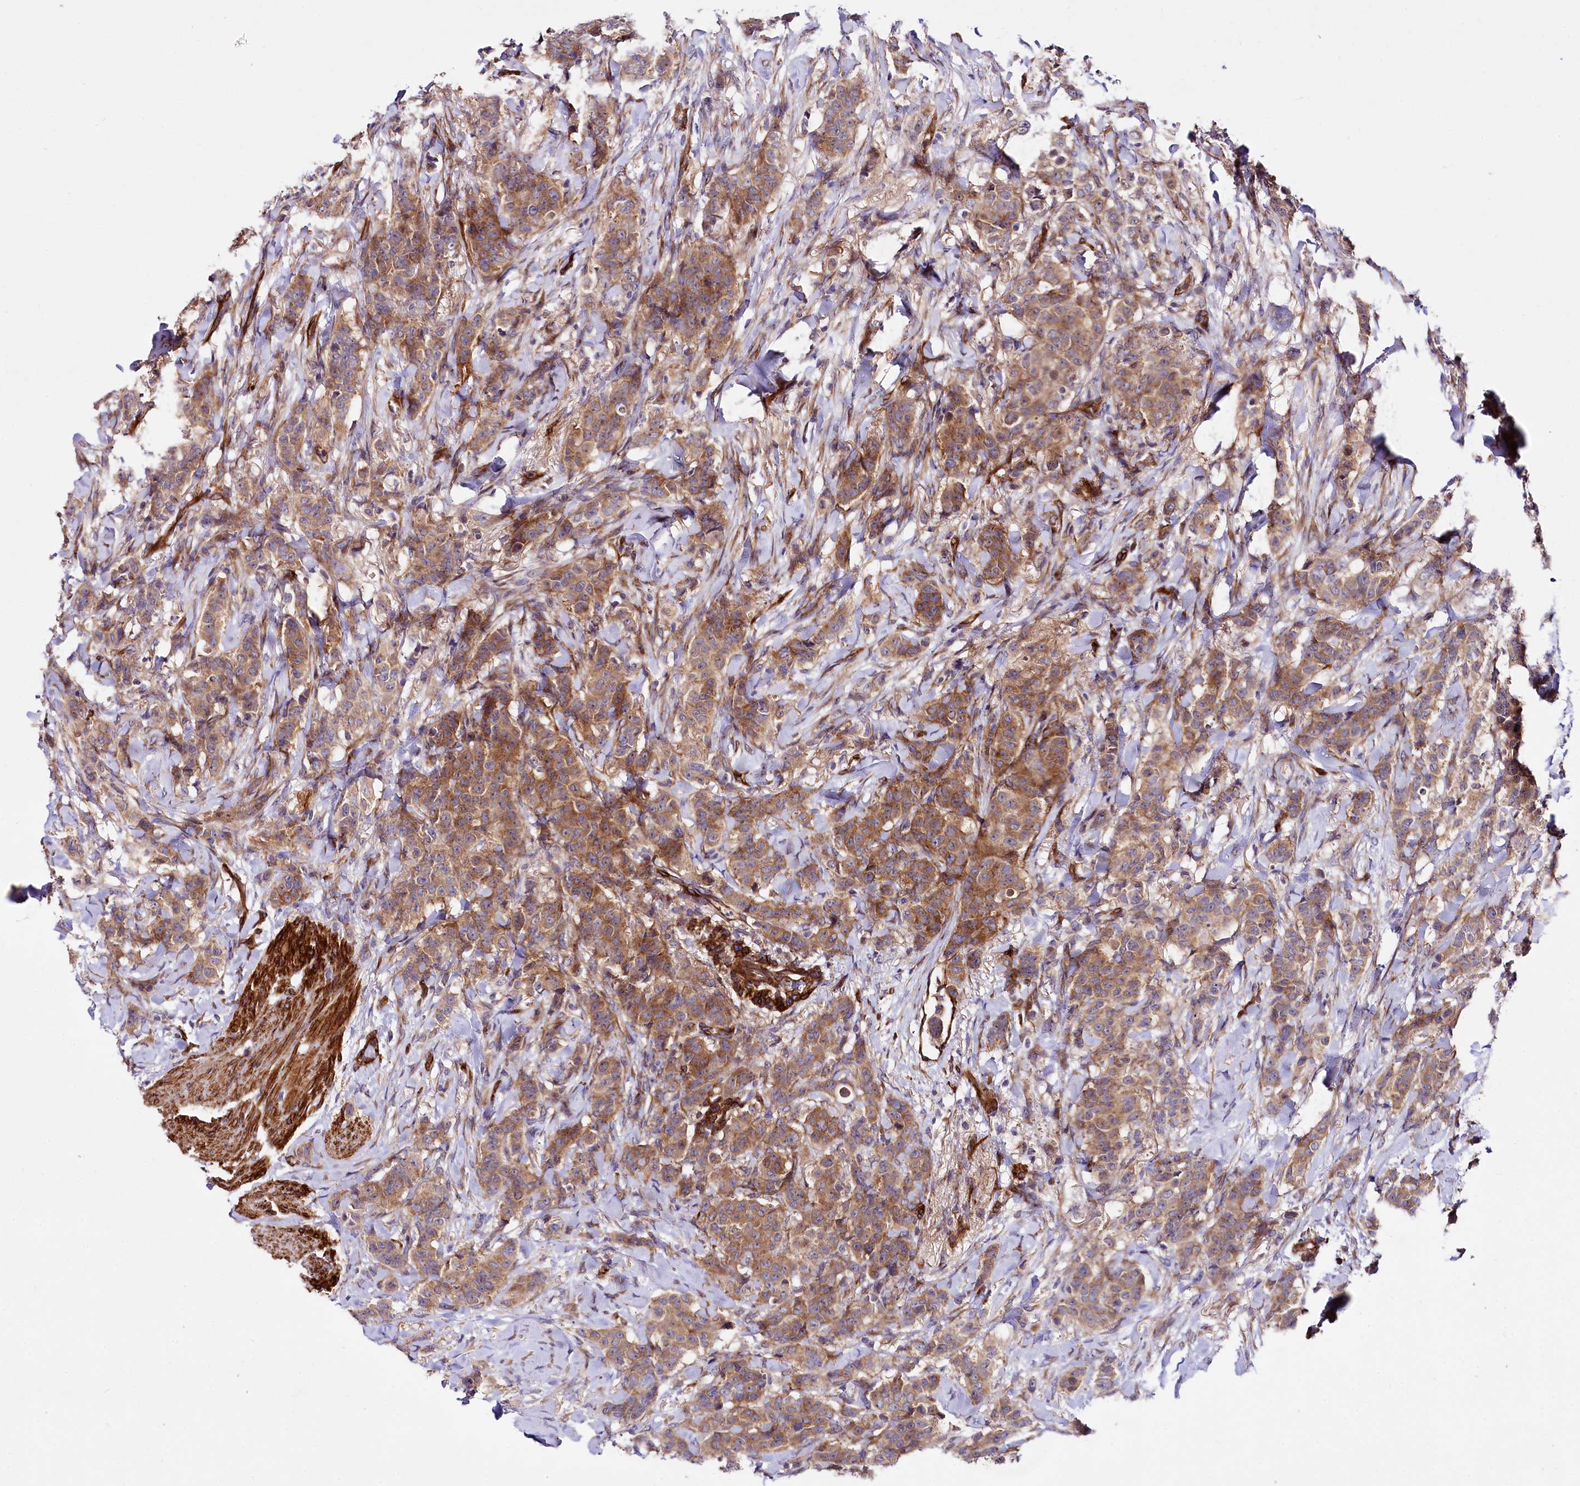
{"staining": {"intensity": "moderate", "quantity": ">75%", "location": "cytoplasmic/membranous"}, "tissue": "breast cancer", "cell_type": "Tumor cells", "image_type": "cancer", "snomed": [{"axis": "morphology", "description": "Duct carcinoma"}, {"axis": "topography", "description": "Breast"}], "caption": "A medium amount of moderate cytoplasmic/membranous expression is appreciated in about >75% of tumor cells in intraductal carcinoma (breast) tissue.", "gene": "SPATS2", "patient": {"sex": "female", "age": 40}}